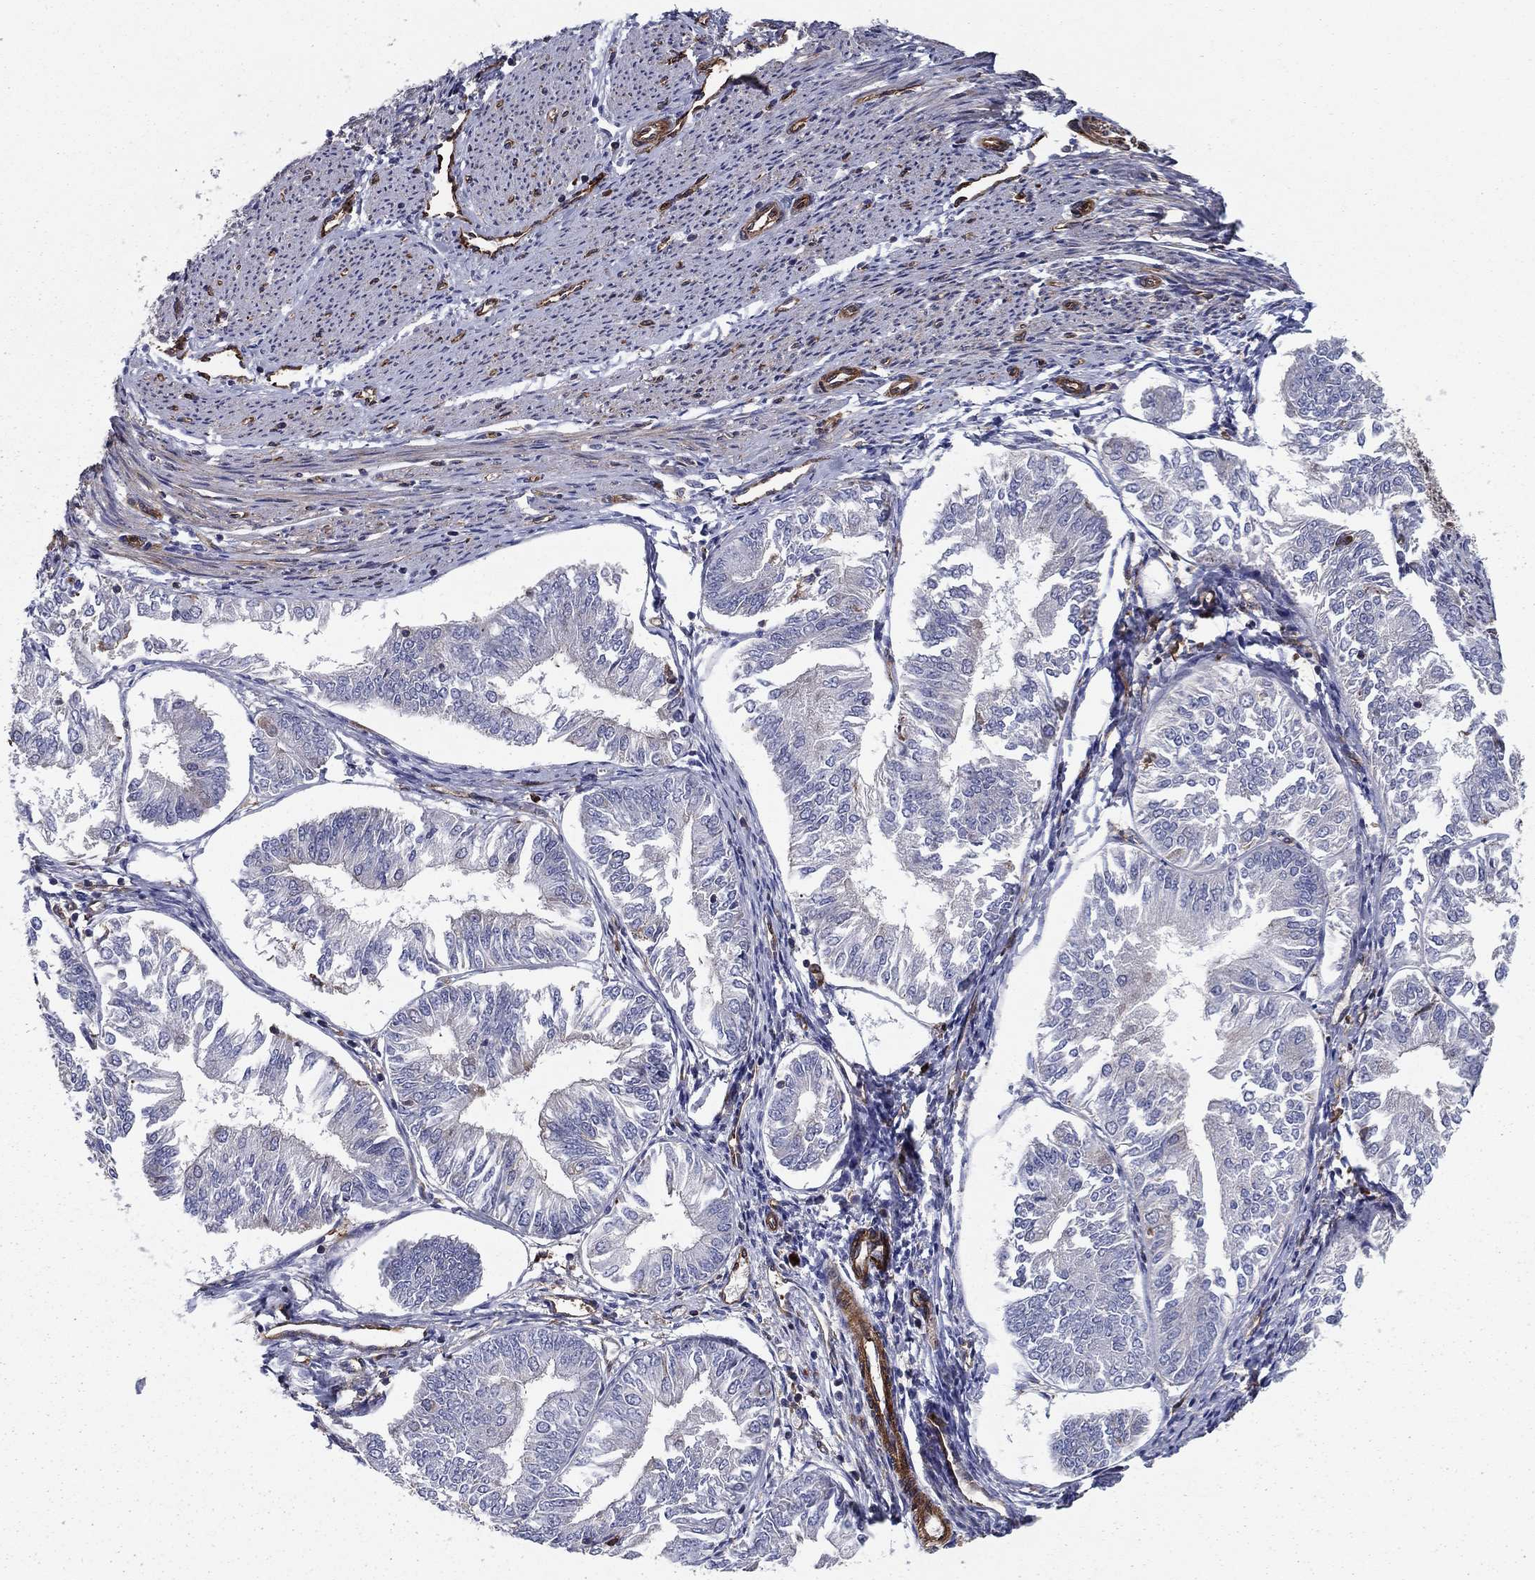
{"staining": {"intensity": "negative", "quantity": "none", "location": "none"}, "tissue": "endometrial cancer", "cell_type": "Tumor cells", "image_type": "cancer", "snomed": [{"axis": "morphology", "description": "Adenocarcinoma, NOS"}, {"axis": "topography", "description": "Endometrium"}], "caption": "A photomicrograph of endometrial adenocarcinoma stained for a protein exhibits no brown staining in tumor cells.", "gene": "EHBP1L1", "patient": {"sex": "female", "age": 58}}